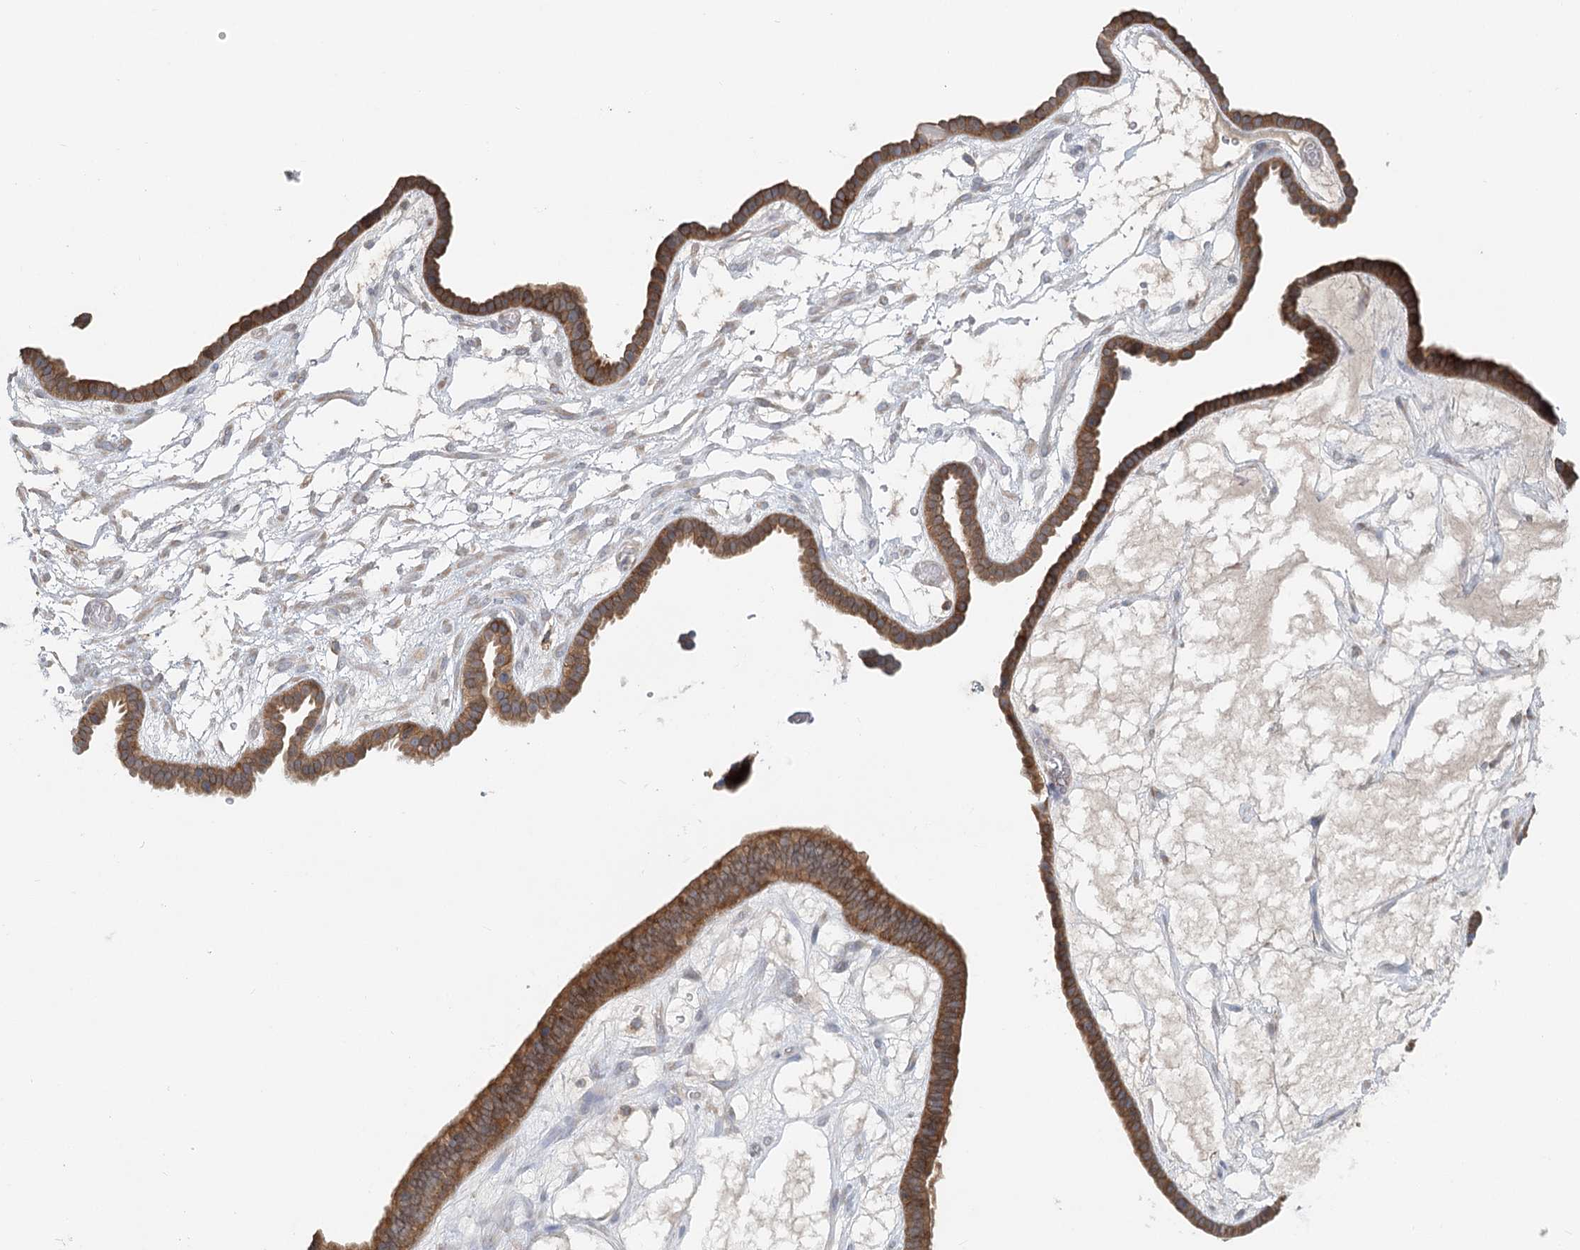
{"staining": {"intensity": "moderate", "quantity": ">75%", "location": "cytoplasmic/membranous"}, "tissue": "ovarian cancer", "cell_type": "Tumor cells", "image_type": "cancer", "snomed": [{"axis": "morphology", "description": "Cystadenocarcinoma, serous, NOS"}, {"axis": "topography", "description": "Ovary"}], "caption": "About >75% of tumor cells in serous cystadenocarcinoma (ovarian) display moderate cytoplasmic/membranous protein expression as visualized by brown immunohistochemical staining.", "gene": "PAIP2", "patient": {"sex": "female", "age": 56}}